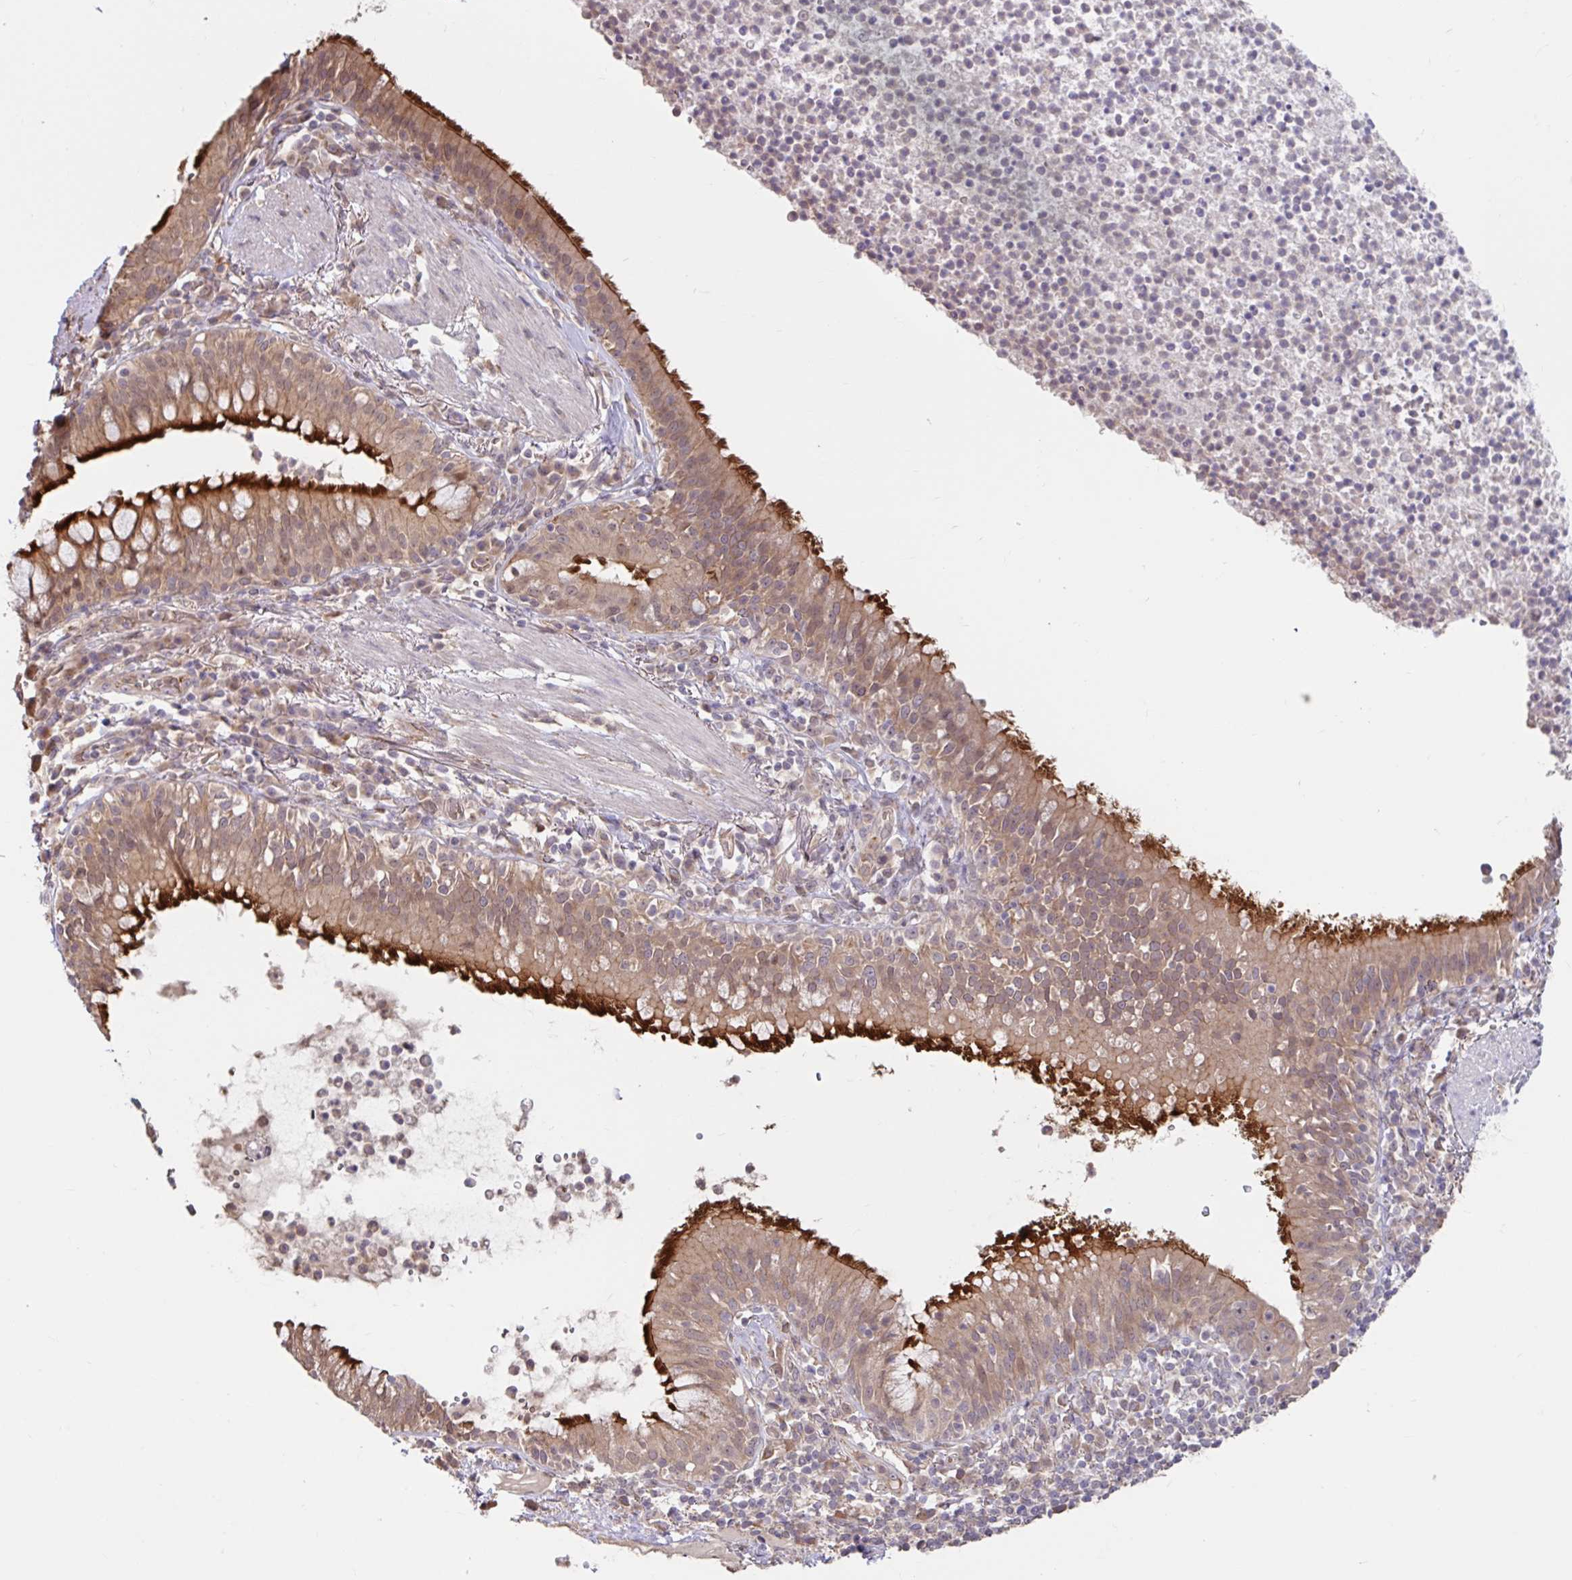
{"staining": {"intensity": "strong", "quantity": "25%-75%", "location": "cytoplasmic/membranous"}, "tissue": "bronchus", "cell_type": "Respiratory epithelial cells", "image_type": "normal", "snomed": [{"axis": "morphology", "description": "Normal tissue, NOS"}, {"axis": "topography", "description": "Cartilage tissue"}, {"axis": "topography", "description": "Bronchus"}], "caption": "Immunohistochemistry (IHC) histopathology image of benign bronchus stained for a protein (brown), which demonstrates high levels of strong cytoplasmic/membranous staining in approximately 25%-75% of respiratory epithelial cells.", "gene": "STYXL1", "patient": {"sex": "male", "age": 56}}